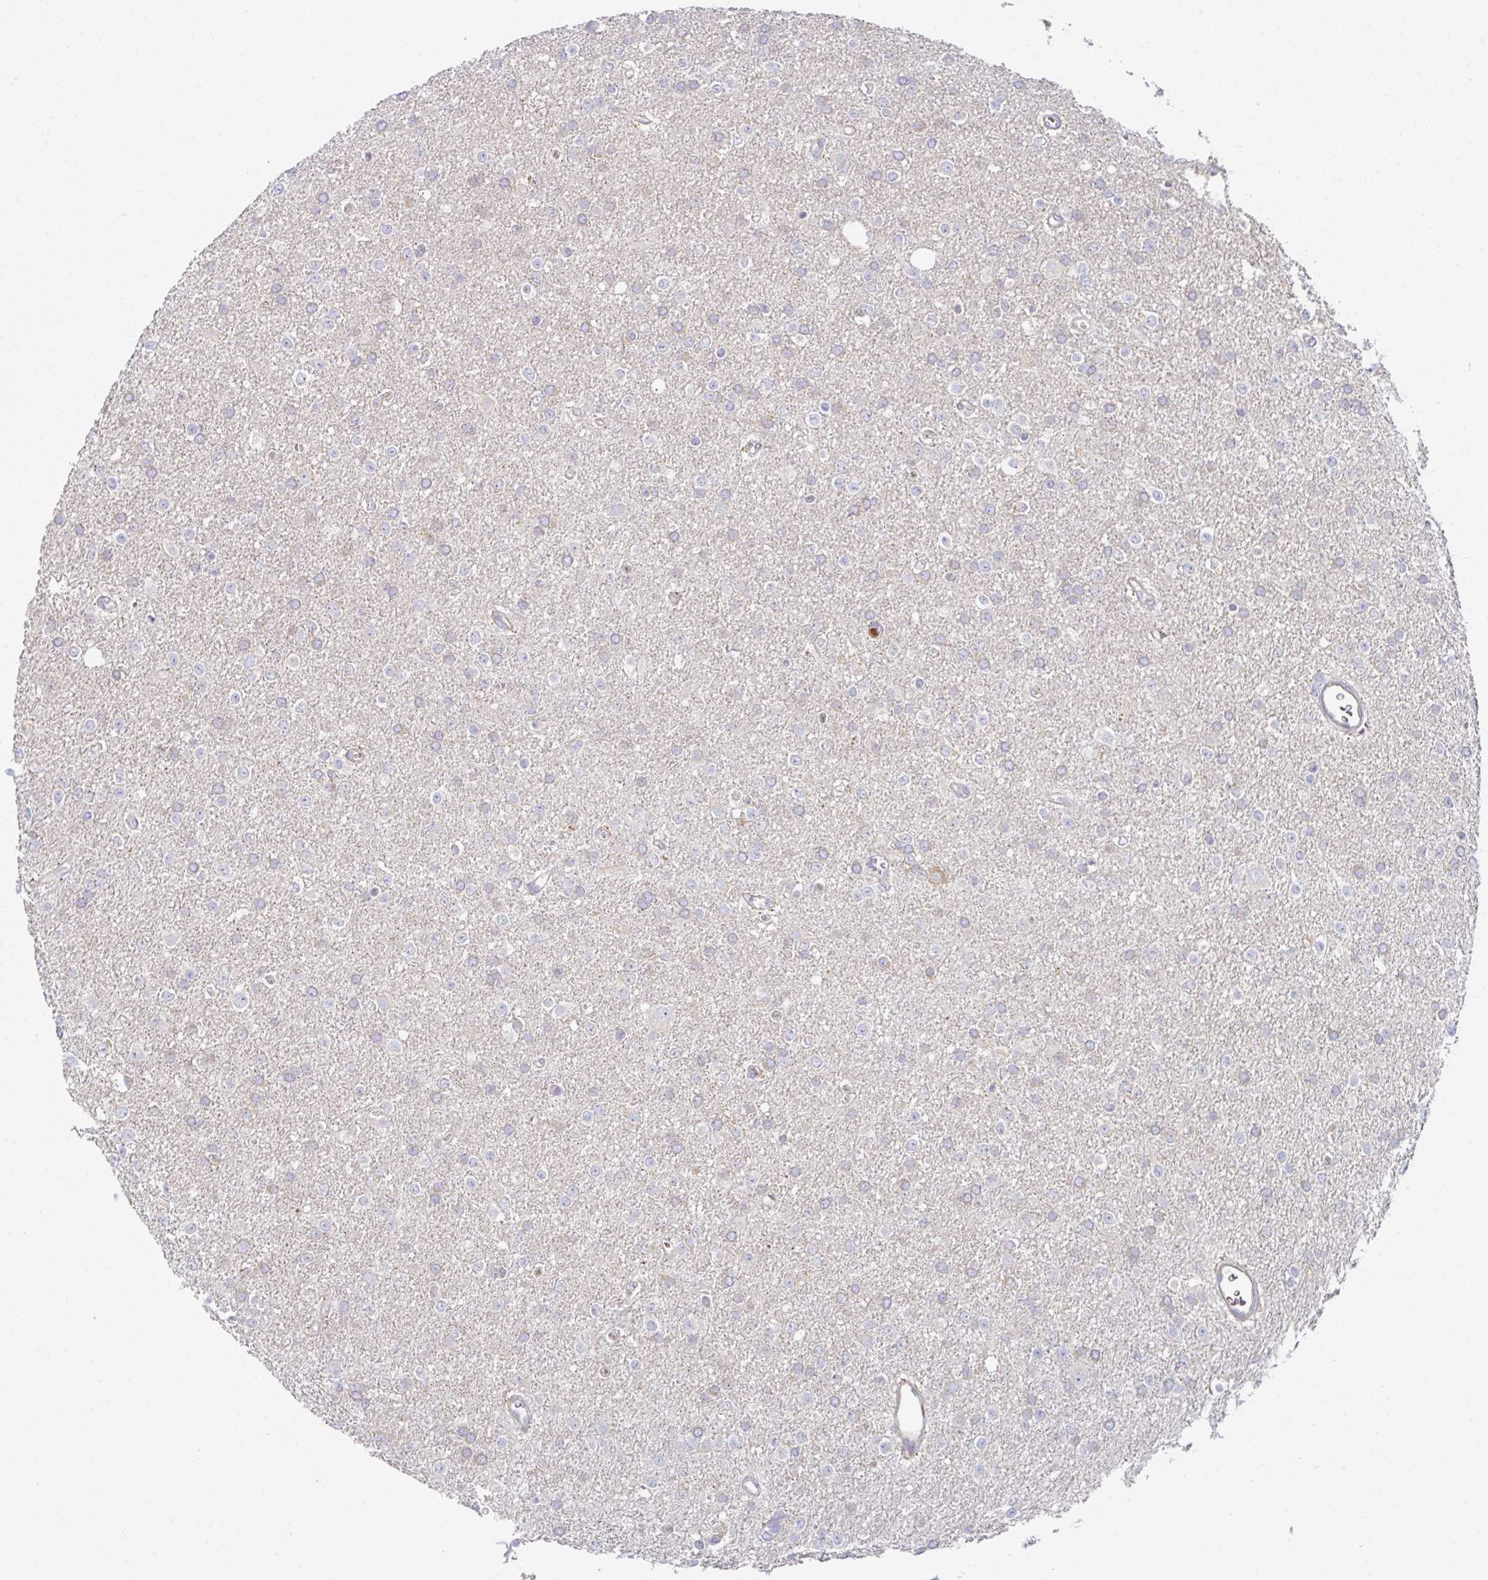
{"staining": {"intensity": "negative", "quantity": "none", "location": "none"}, "tissue": "glioma", "cell_type": "Tumor cells", "image_type": "cancer", "snomed": [{"axis": "morphology", "description": "Glioma, malignant, Low grade"}, {"axis": "topography", "description": "Brain"}], "caption": "This micrograph is of glioma stained with immunohistochemistry (IHC) to label a protein in brown with the nuclei are counter-stained blue. There is no positivity in tumor cells.", "gene": "AMPD2", "patient": {"sex": "female", "age": 34}}